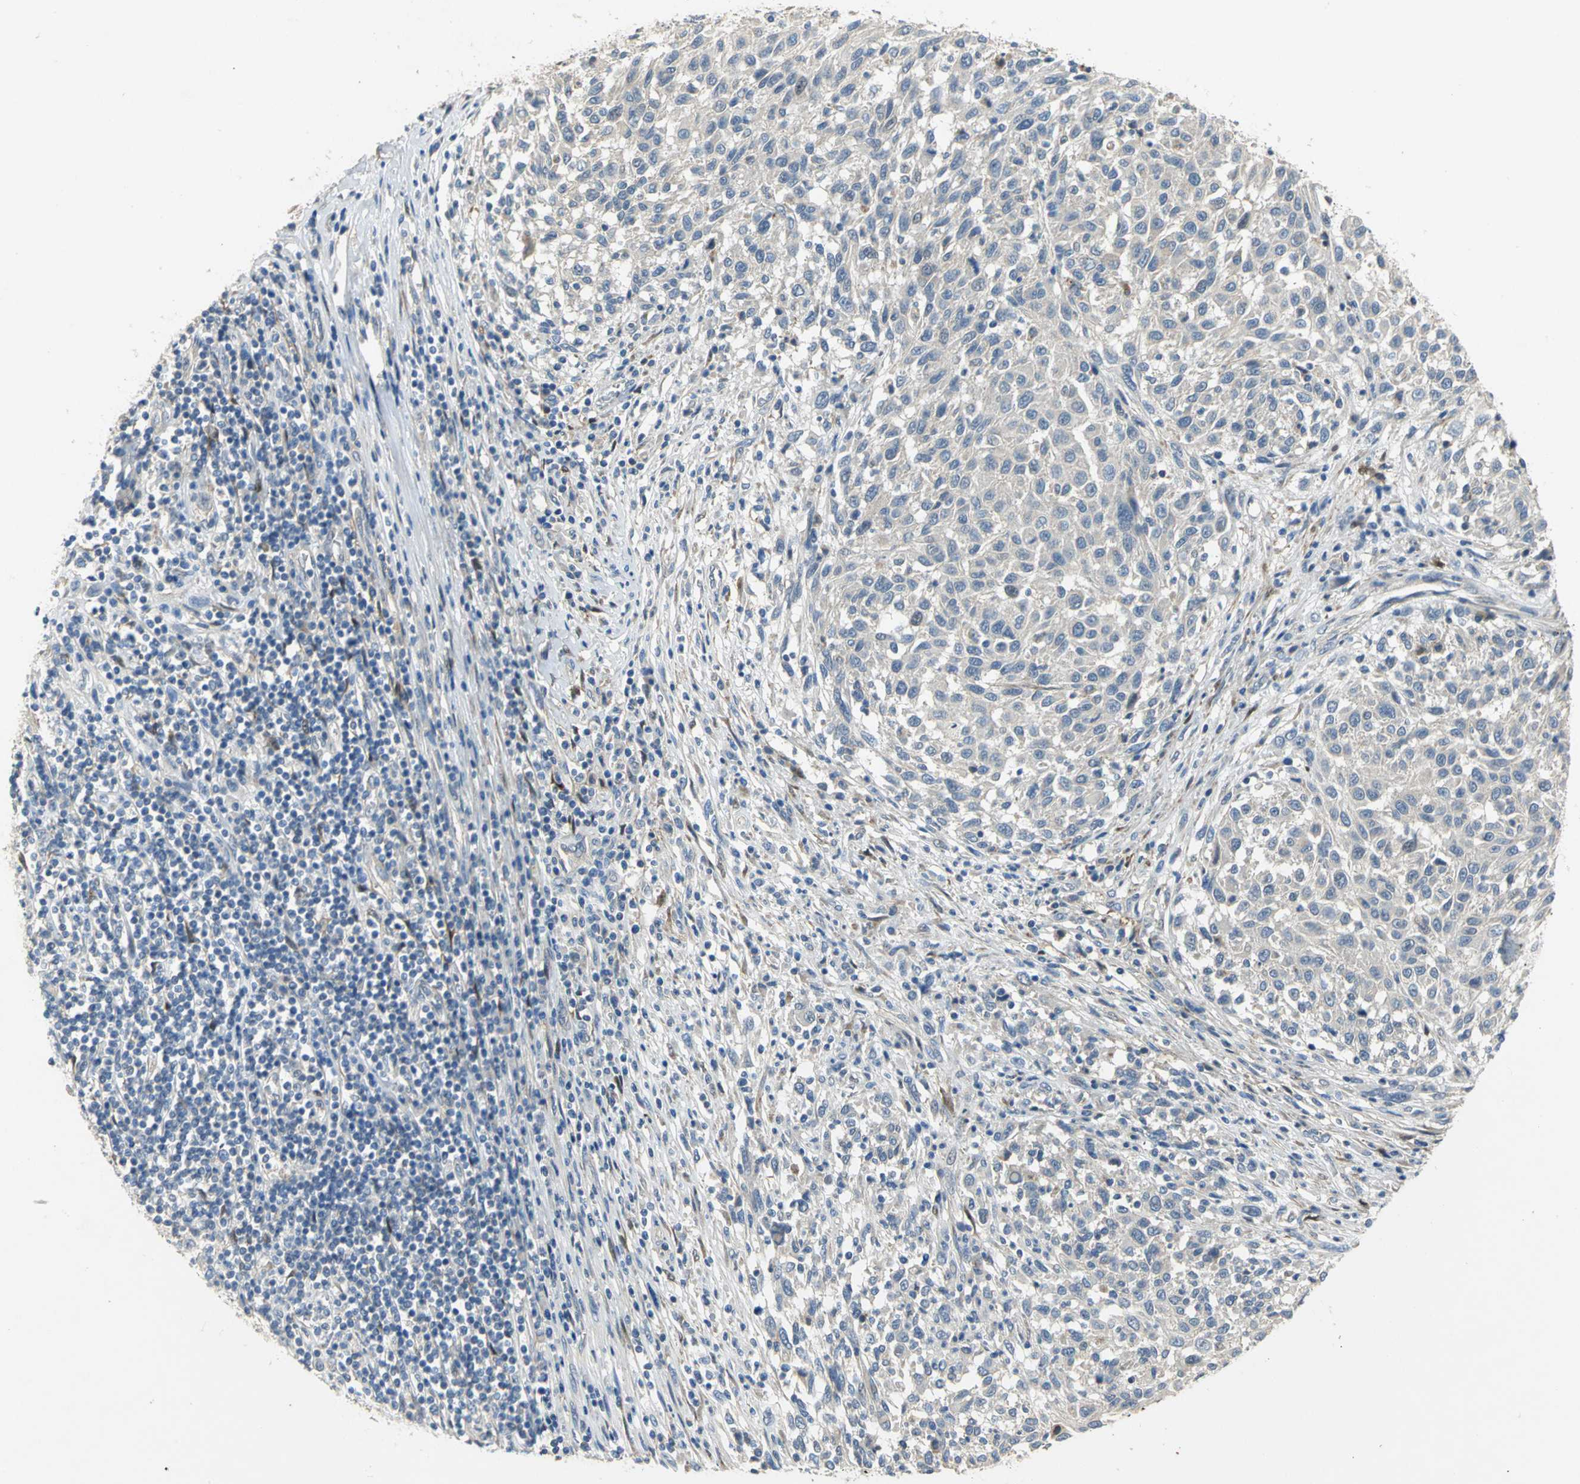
{"staining": {"intensity": "negative", "quantity": "none", "location": "none"}, "tissue": "melanoma", "cell_type": "Tumor cells", "image_type": "cancer", "snomed": [{"axis": "morphology", "description": "Malignant melanoma, Metastatic site"}, {"axis": "topography", "description": "Lymph node"}], "caption": "IHC micrograph of neoplastic tissue: melanoma stained with DAB shows no significant protein expression in tumor cells.", "gene": "IL17RB", "patient": {"sex": "male", "age": 61}}